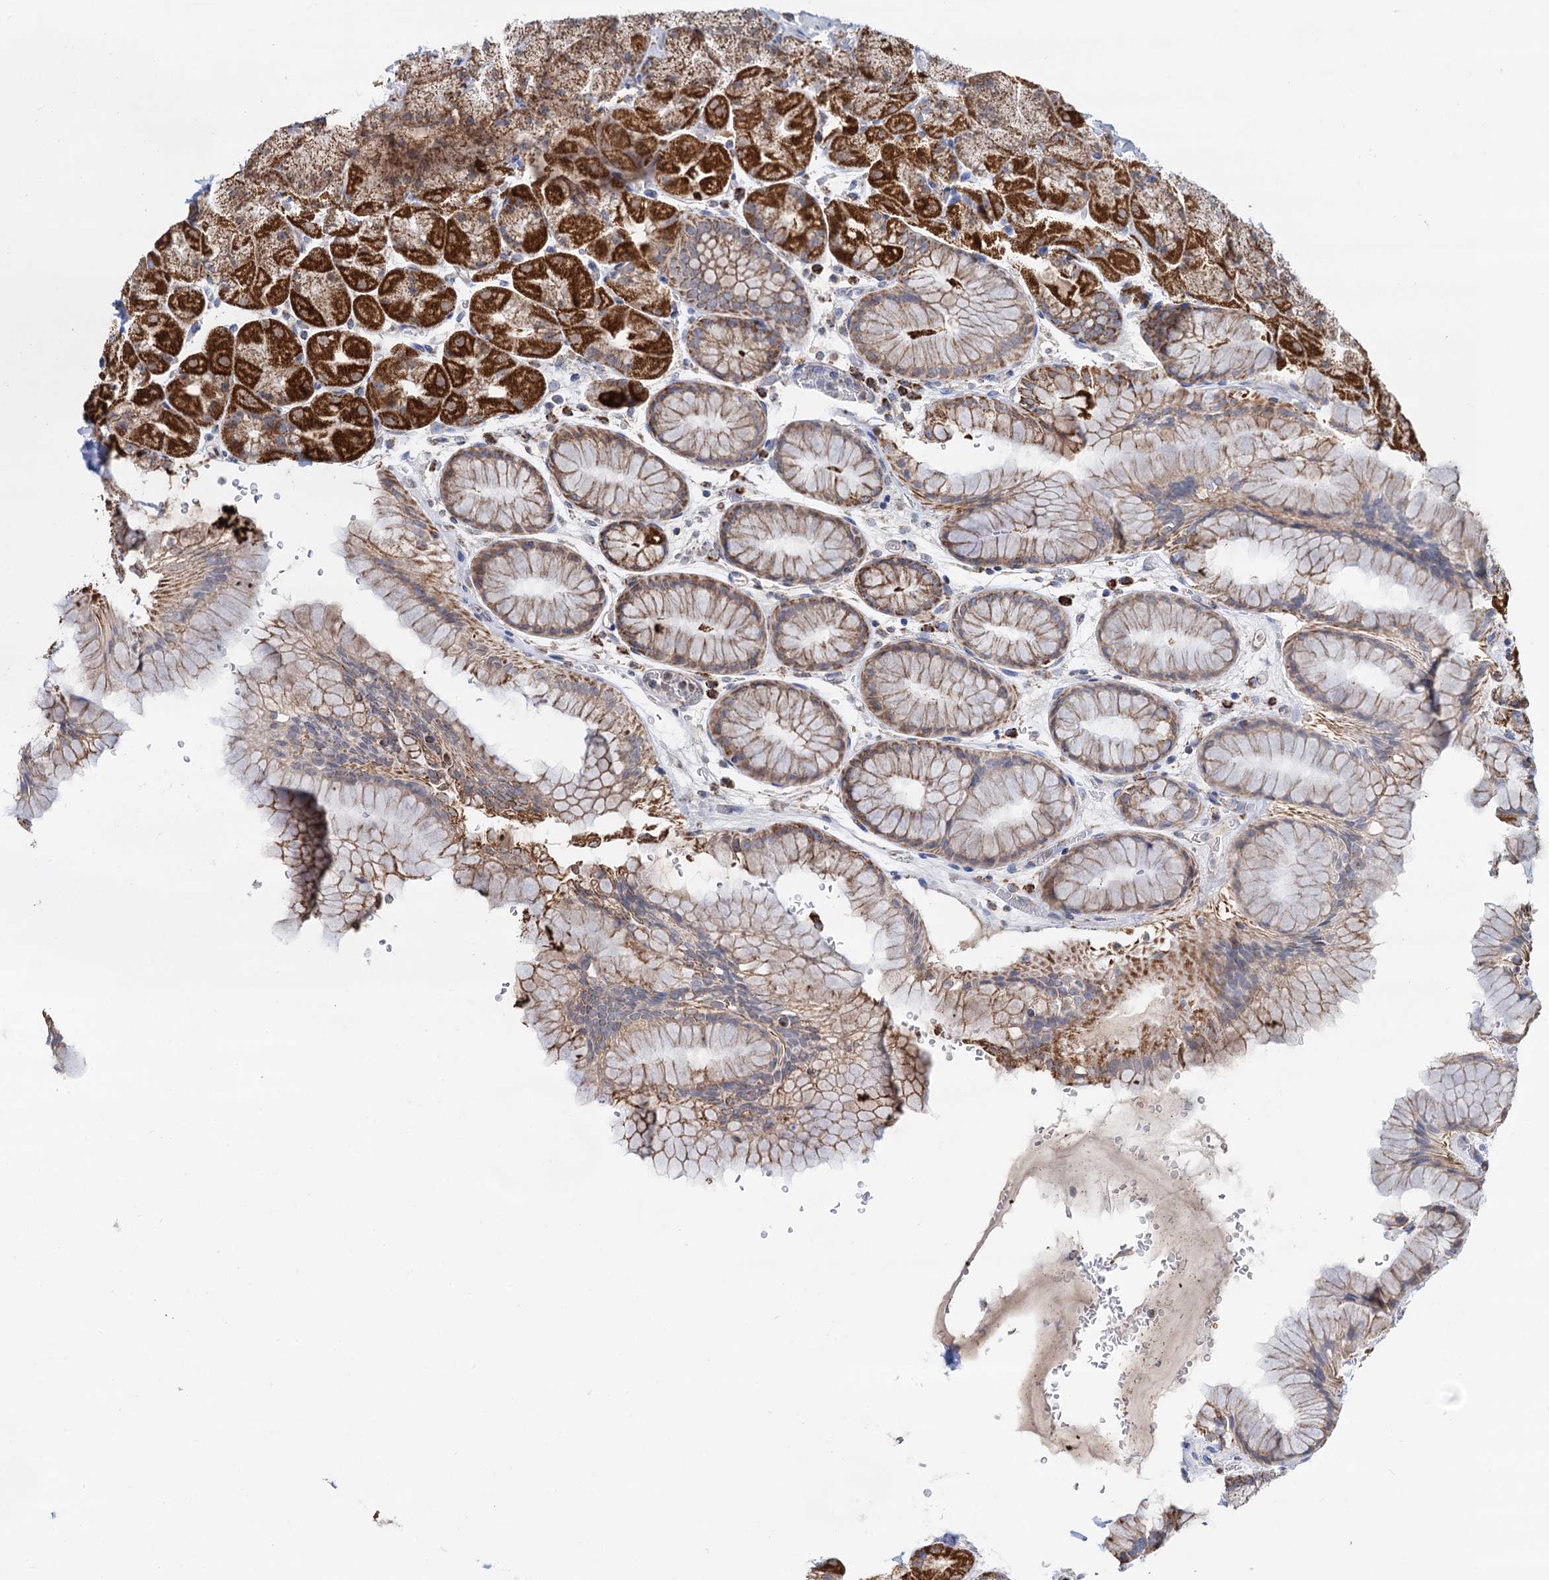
{"staining": {"intensity": "strong", "quantity": ">75%", "location": "cytoplasmic/membranous"}, "tissue": "stomach", "cell_type": "Glandular cells", "image_type": "normal", "snomed": [{"axis": "morphology", "description": "Normal tissue, NOS"}, {"axis": "topography", "description": "Stomach, upper"}, {"axis": "topography", "description": "Stomach, lower"}], "caption": "IHC micrograph of normal stomach stained for a protein (brown), which reveals high levels of strong cytoplasmic/membranous positivity in approximately >75% of glandular cells.", "gene": "C2CD3", "patient": {"sex": "male", "age": 67}}